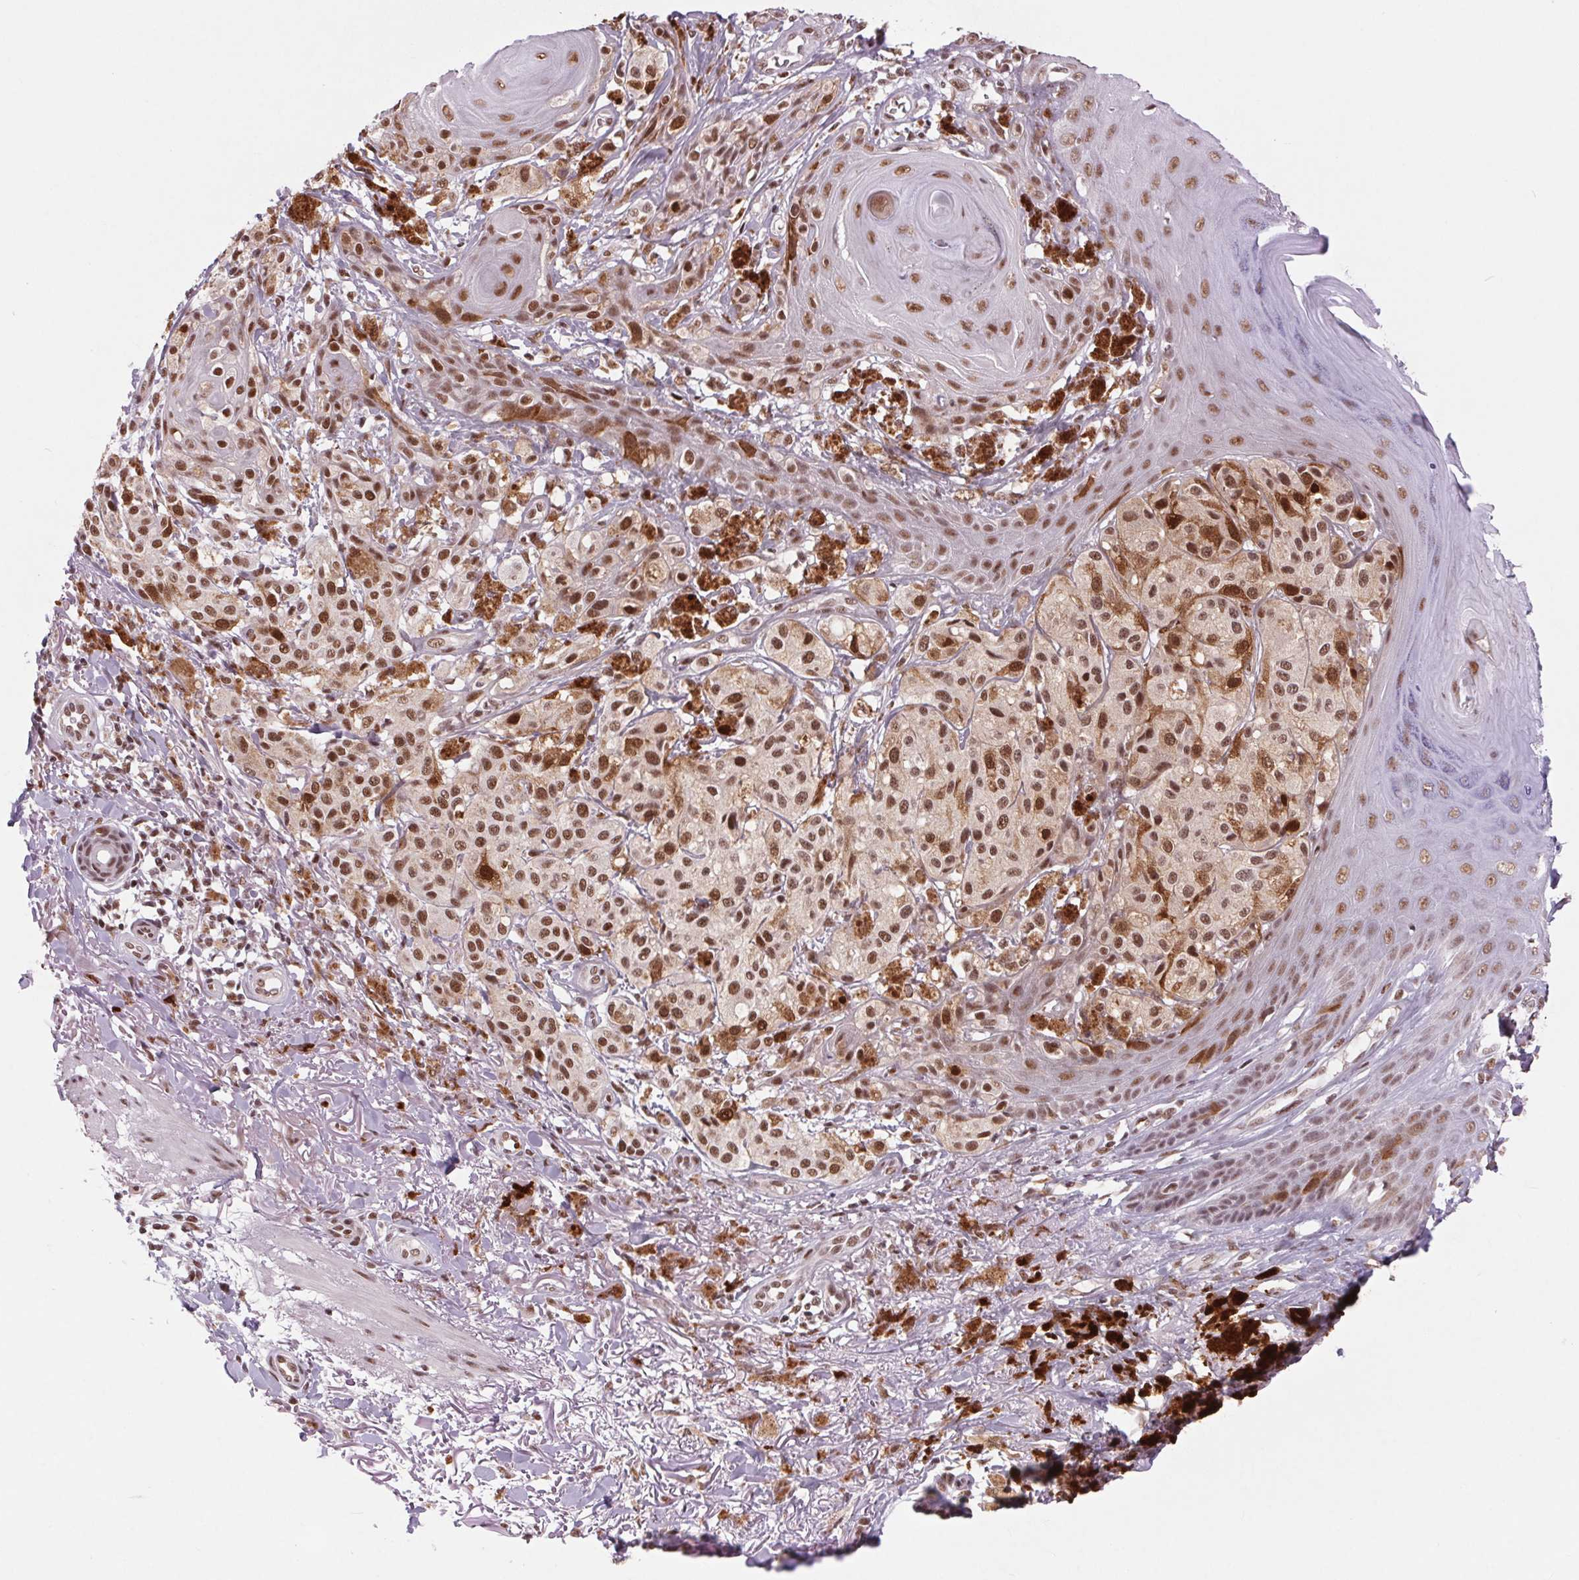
{"staining": {"intensity": "strong", "quantity": ">75%", "location": "cytoplasmic/membranous,nuclear"}, "tissue": "melanoma", "cell_type": "Tumor cells", "image_type": "cancer", "snomed": [{"axis": "morphology", "description": "Malignant melanoma, NOS"}, {"axis": "topography", "description": "Skin"}], "caption": "The micrograph reveals immunohistochemical staining of melanoma. There is strong cytoplasmic/membranous and nuclear positivity is identified in about >75% of tumor cells. Nuclei are stained in blue.", "gene": "CD2BP2", "patient": {"sex": "female", "age": 80}}